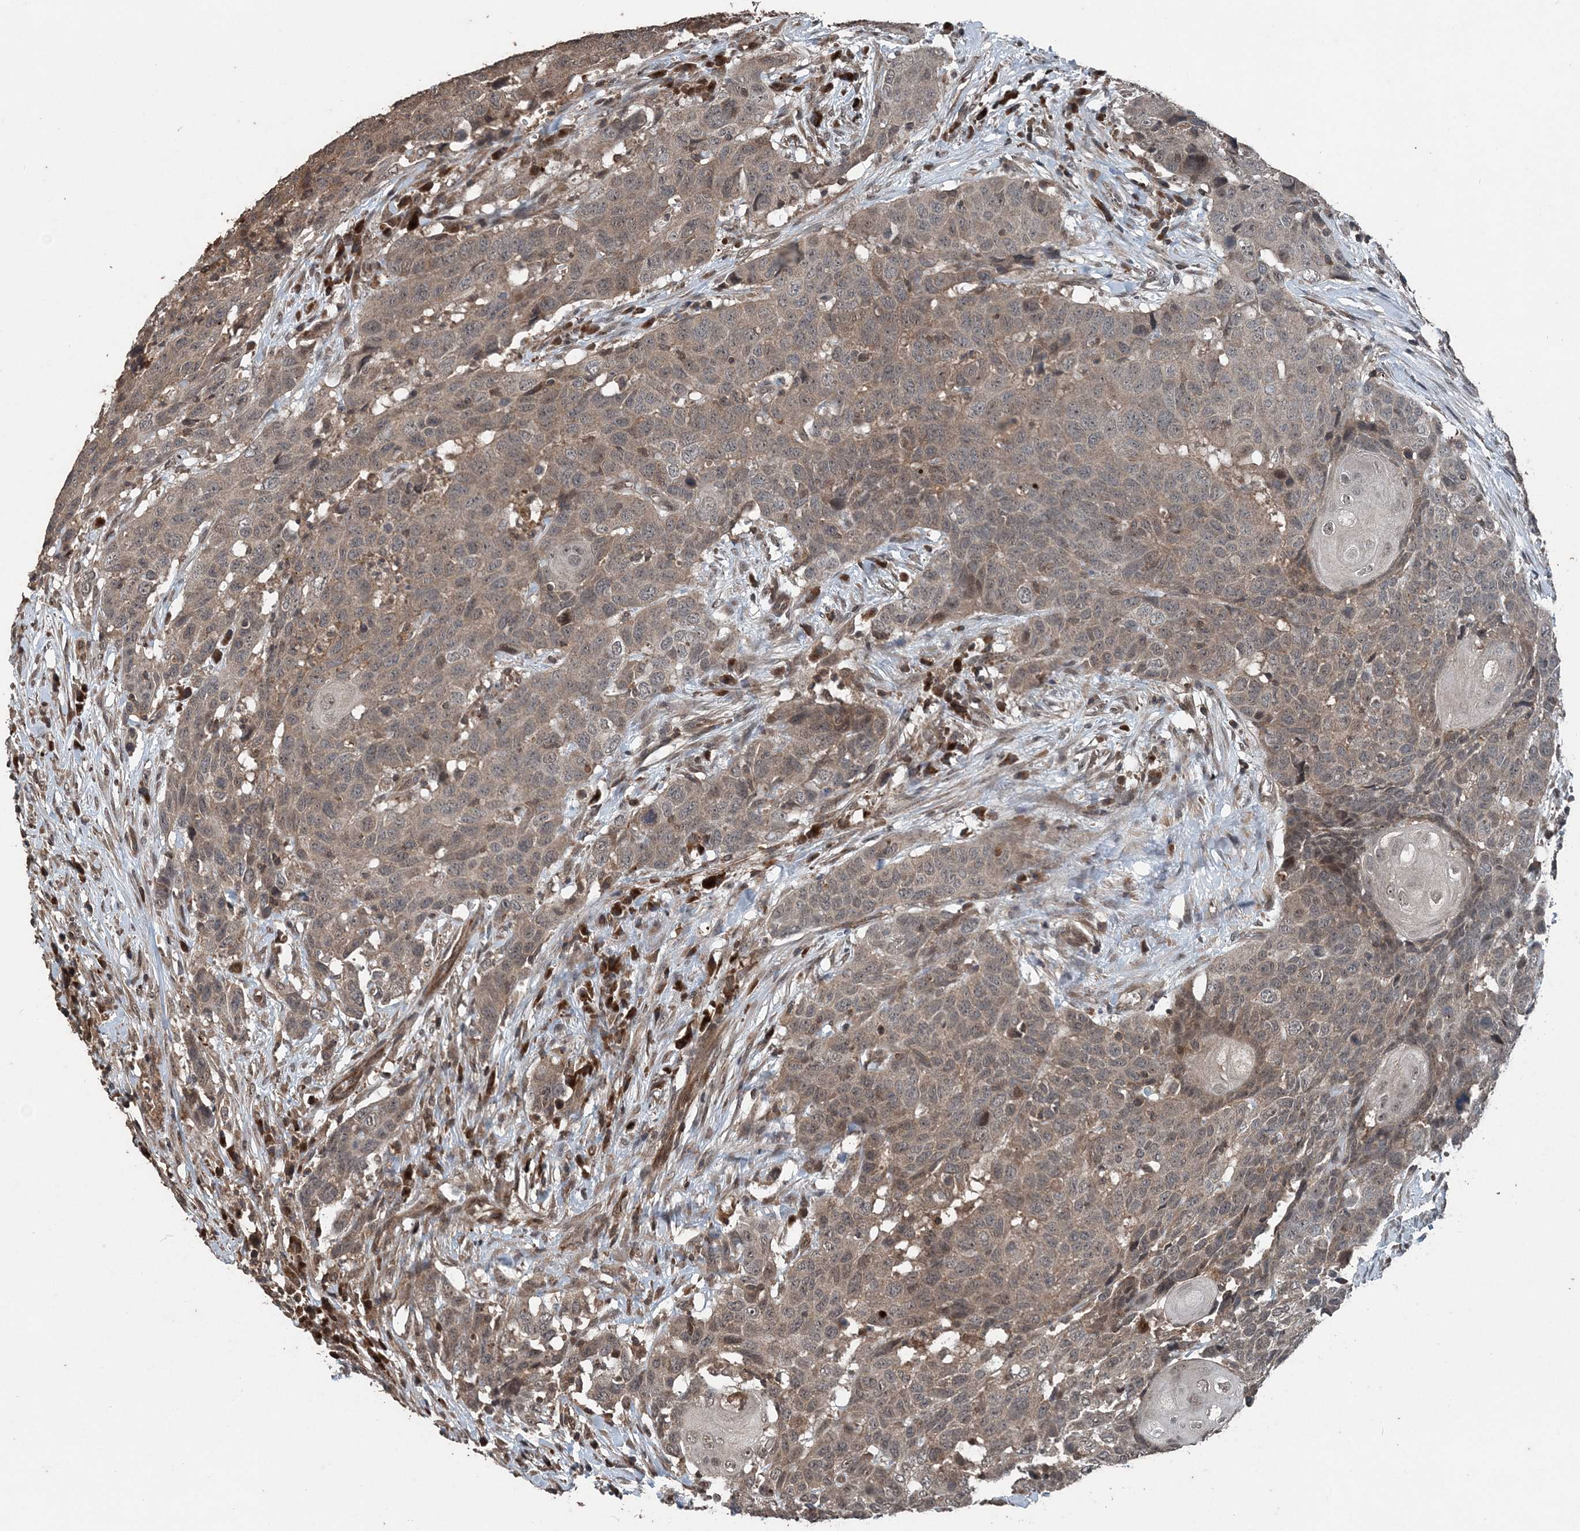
{"staining": {"intensity": "moderate", "quantity": ">75%", "location": "cytoplasmic/membranous"}, "tissue": "head and neck cancer", "cell_type": "Tumor cells", "image_type": "cancer", "snomed": [{"axis": "morphology", "description": "Squamous cell carcinoma, NOS"}, {"axis": "topography", "description": "Head-Neck"}], "caption": "IHC (DAB (3,3'-diaminobenzidine)) staining of head and neck squamous cell carcinoma reveals moderate cytoplasmic/membranous protein positivity in approximately >75% of tumor cells.", "gene": "CFL1", "patient": {"sex": "male", "age": 66}}